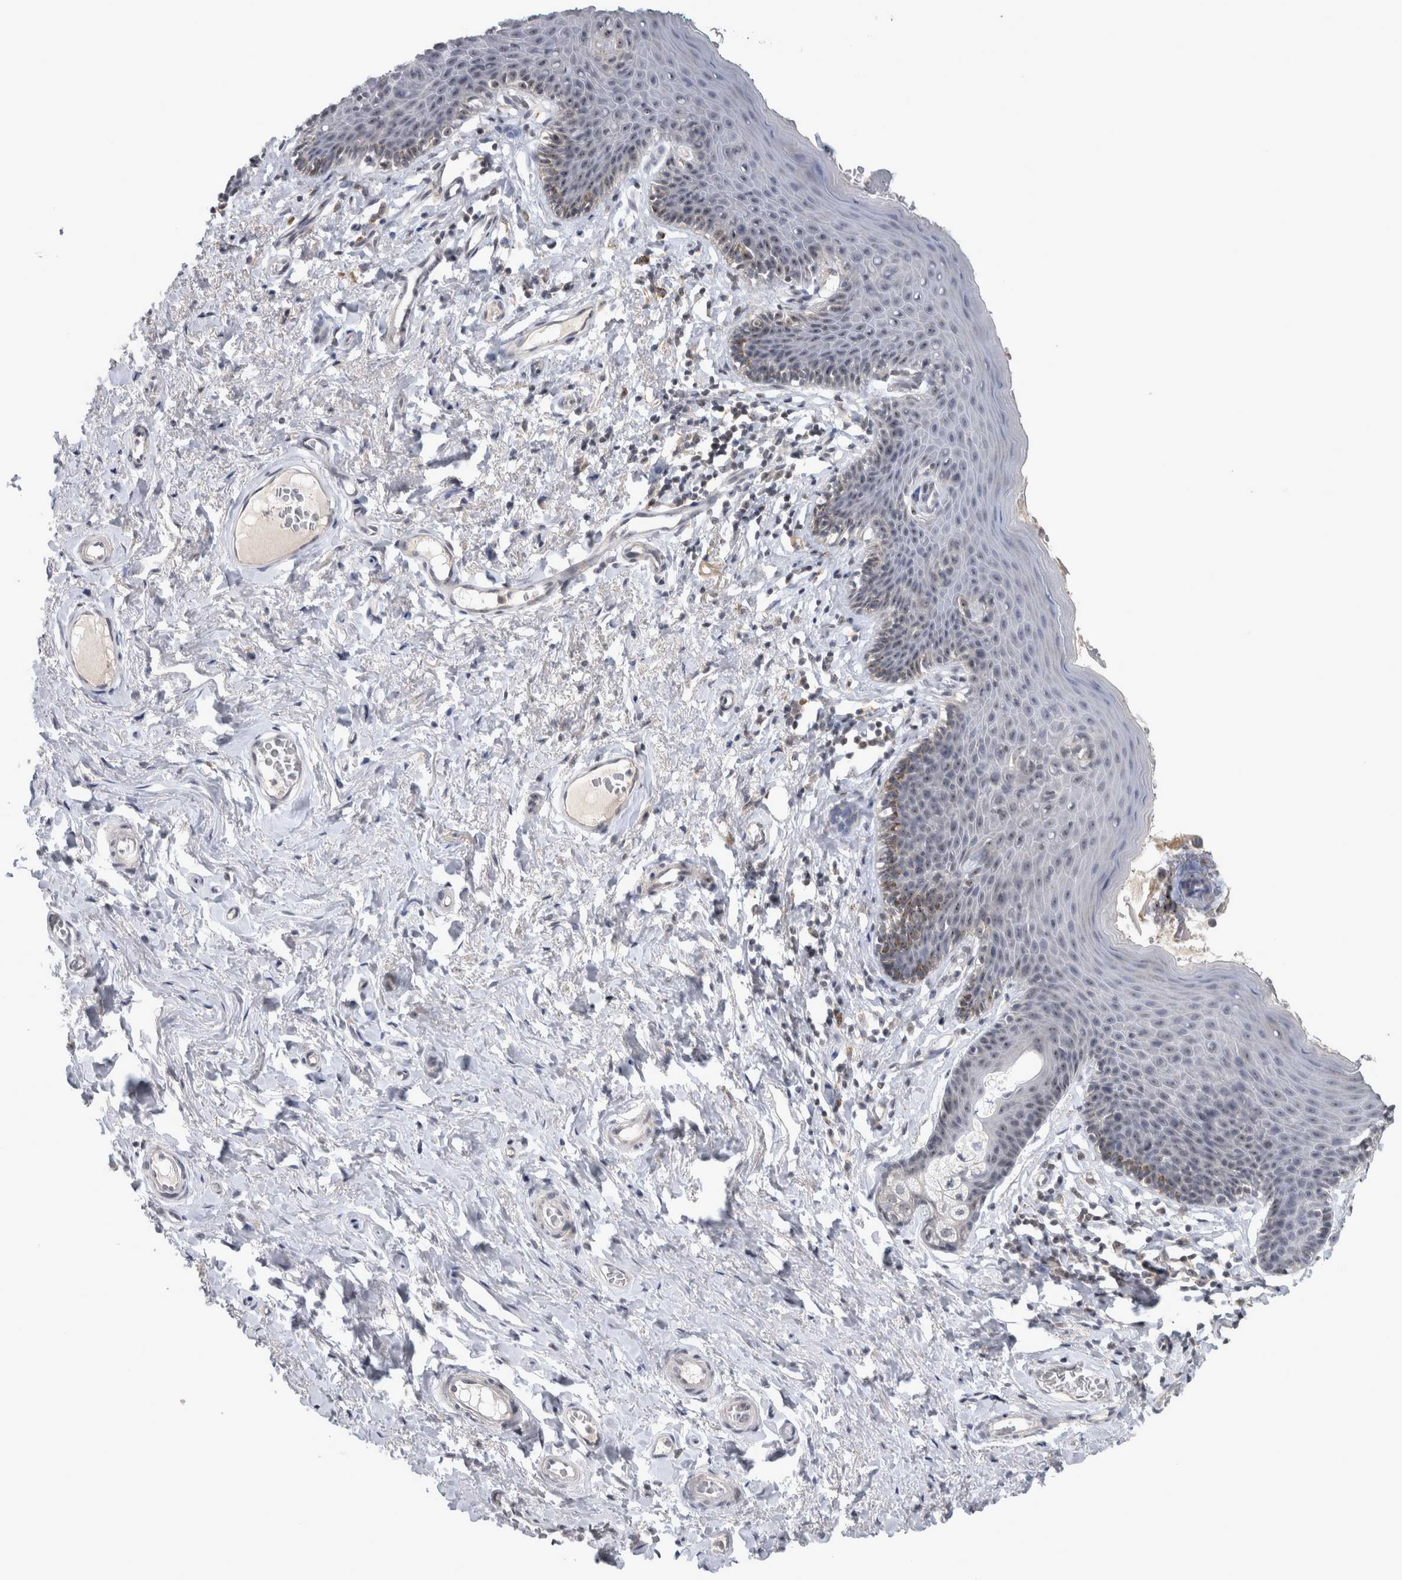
{"staining": {"intensity": "moderate", "quantity": "25%-75%", "location": "nuclear"}, "tissue": "skin", "cell_type": "Epidermal cells", "image_type": "normal", "snomed": [{"axis": "morphology", "description": "Normal tissue, NOS"}, {"axis": "topography", "description": "Vulva"}], "caption": "IHC of unremarkable human skin shows medium levels of moderate nuclear expression in approximately 25%-75% of epidermal cells.", "gene": "RBM28", "patient": {"sex": "female", "age": 66}}